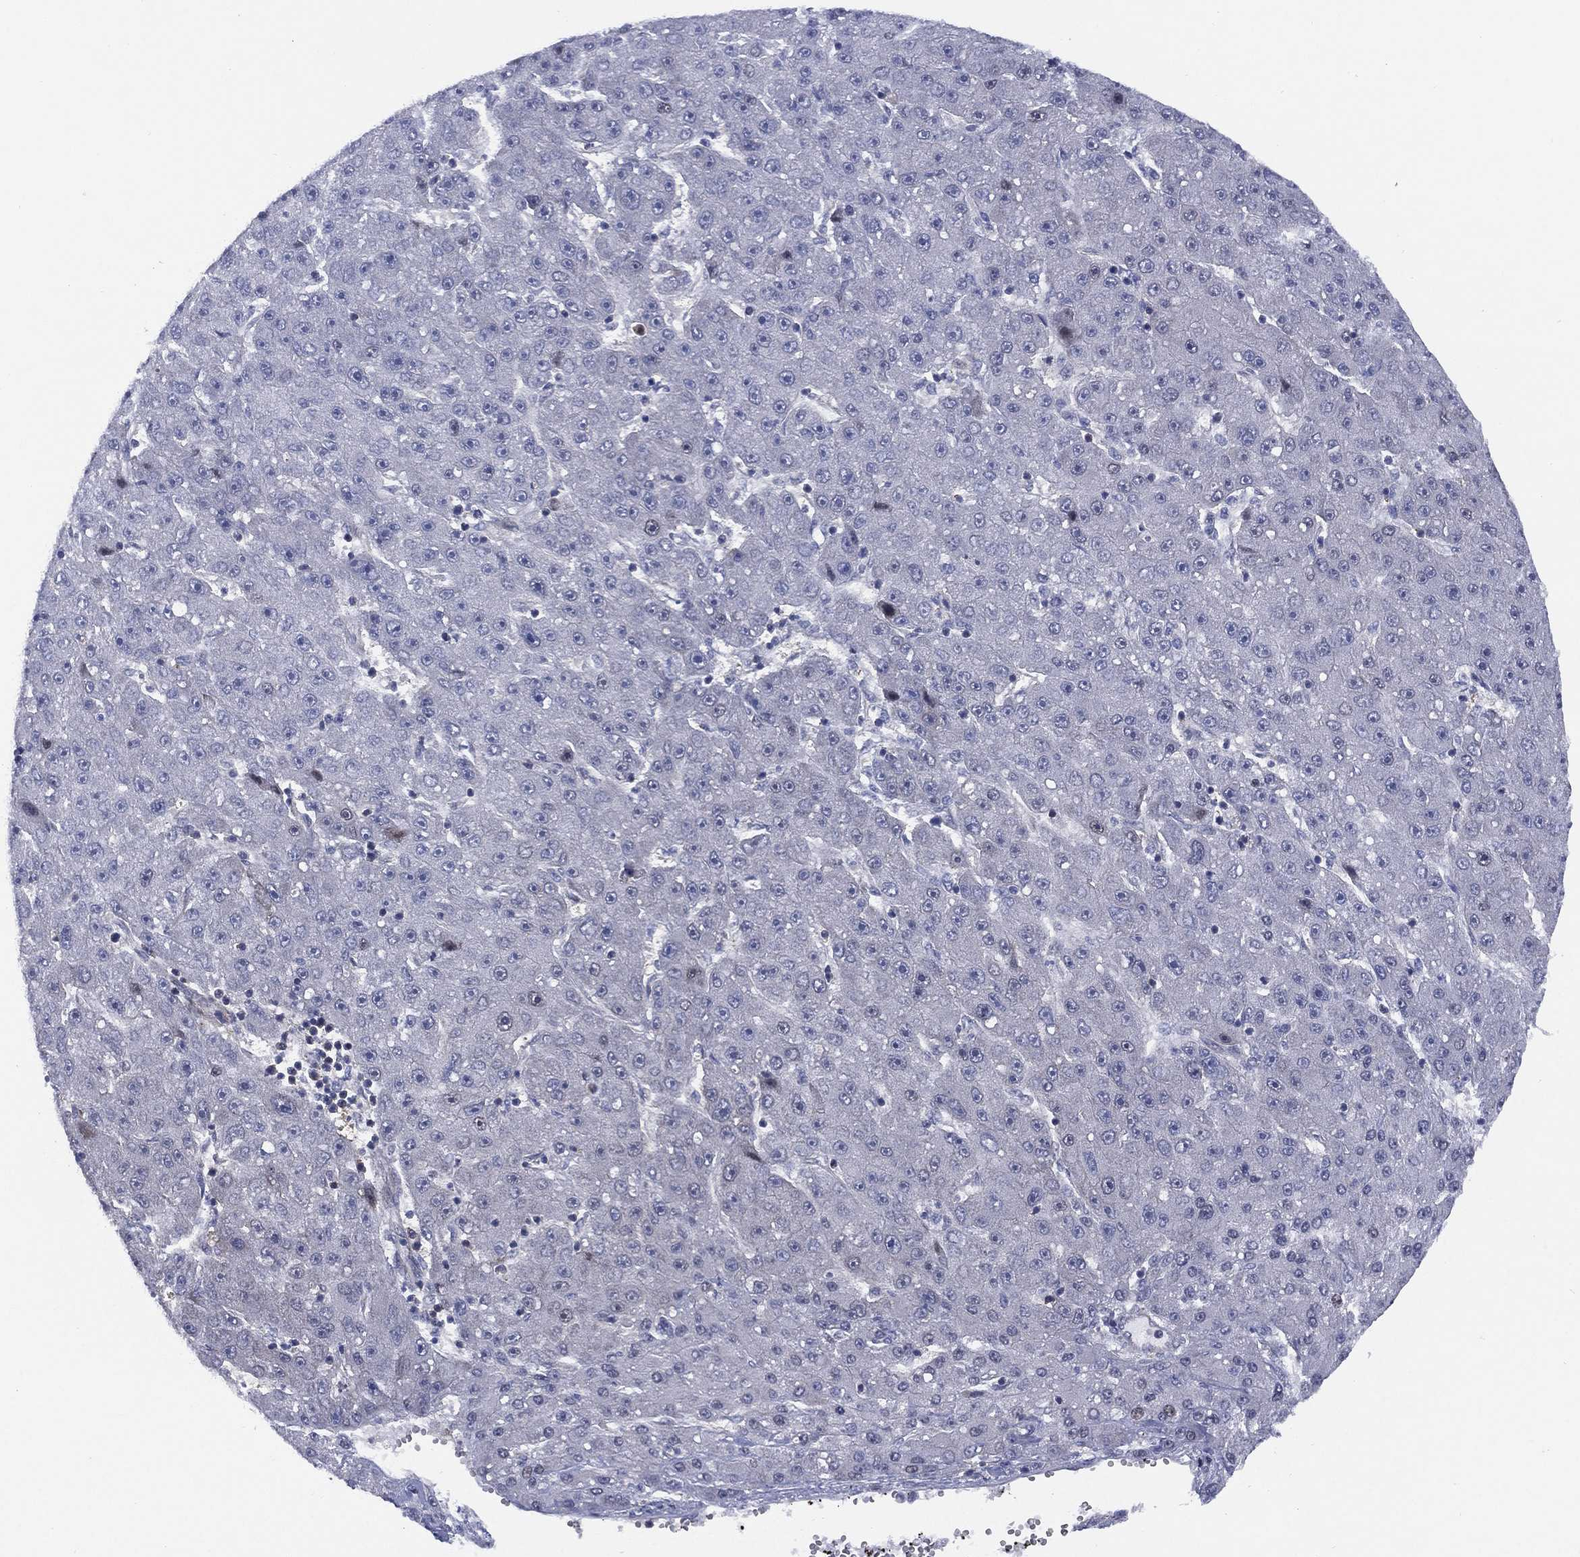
{"staining": {"intensity": "negative", "quantity": "none", "location": "none"}, "tissue": "liver cancer", "cell_type": "Tumor cells", "image_type": "cancer", "snomed": [{"axis": "morphology", "description": "Carcinoma, Hepatocellular, NOS"}, {"axis": "topography", "description": "Liver"}], "caption": "Histopathology image shows no significant protein staining in tumor cells of liver hepatocellular carcinoma.", "gene": "SLC4A4", "patient": {"sex": "male", "age": 67}}